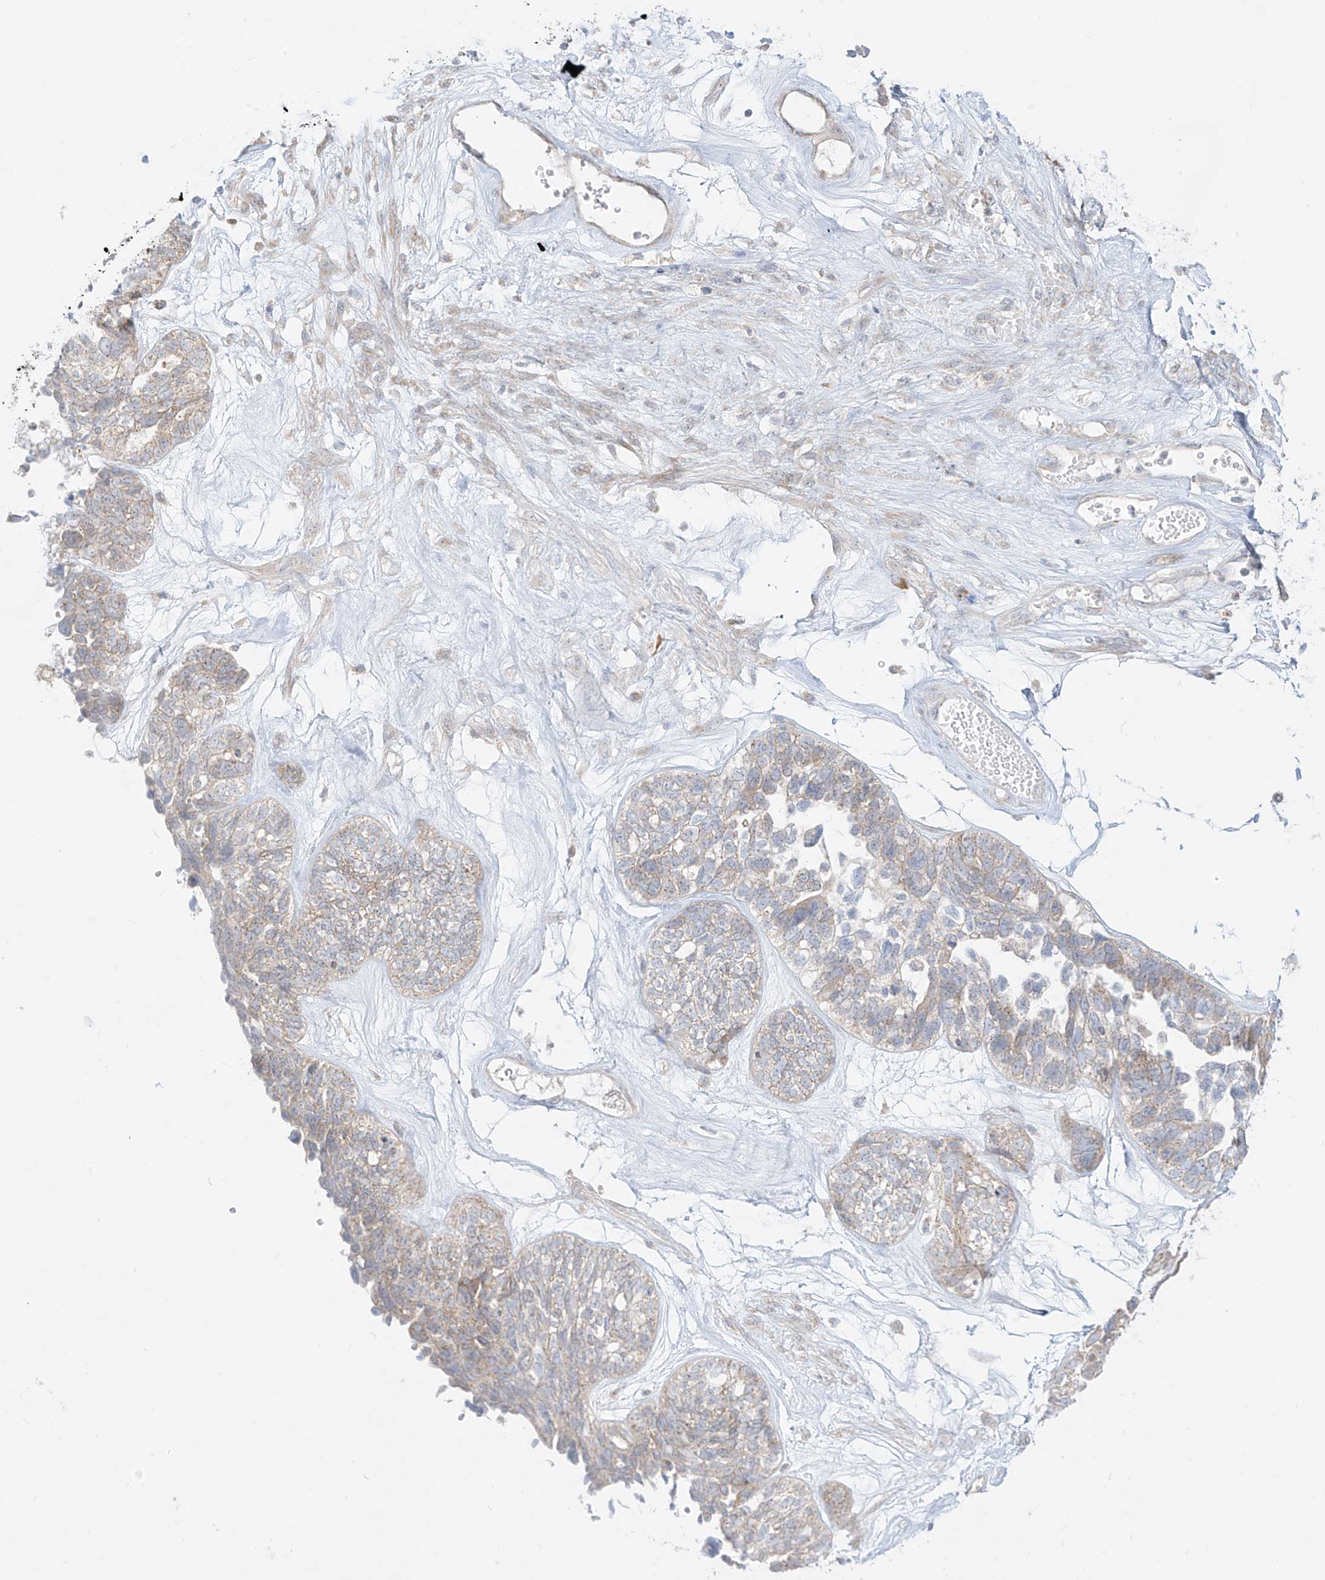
{"staining": {"intensity": "weak", "quantity": "<25%", "location": "cytoplasmic/membranous"}, "tissue": "ovarian cancer", "cell_type": "Tumor cells", "image_type": "cancer", "snomed": [{"axis": "morphology", "description": "Cystadenocarcinoma, serous, NOS"}, {"axis": "topography", "description": "Ovary"}], "caption": "IHC histopathology image of human ovarian cancer (serous cystadenocarcinoma) stained for a protein (brown), which exhibits no staining in tumor cells.", "gene": "SYTL3", "patient": {"sex": "female", "age": 79}}